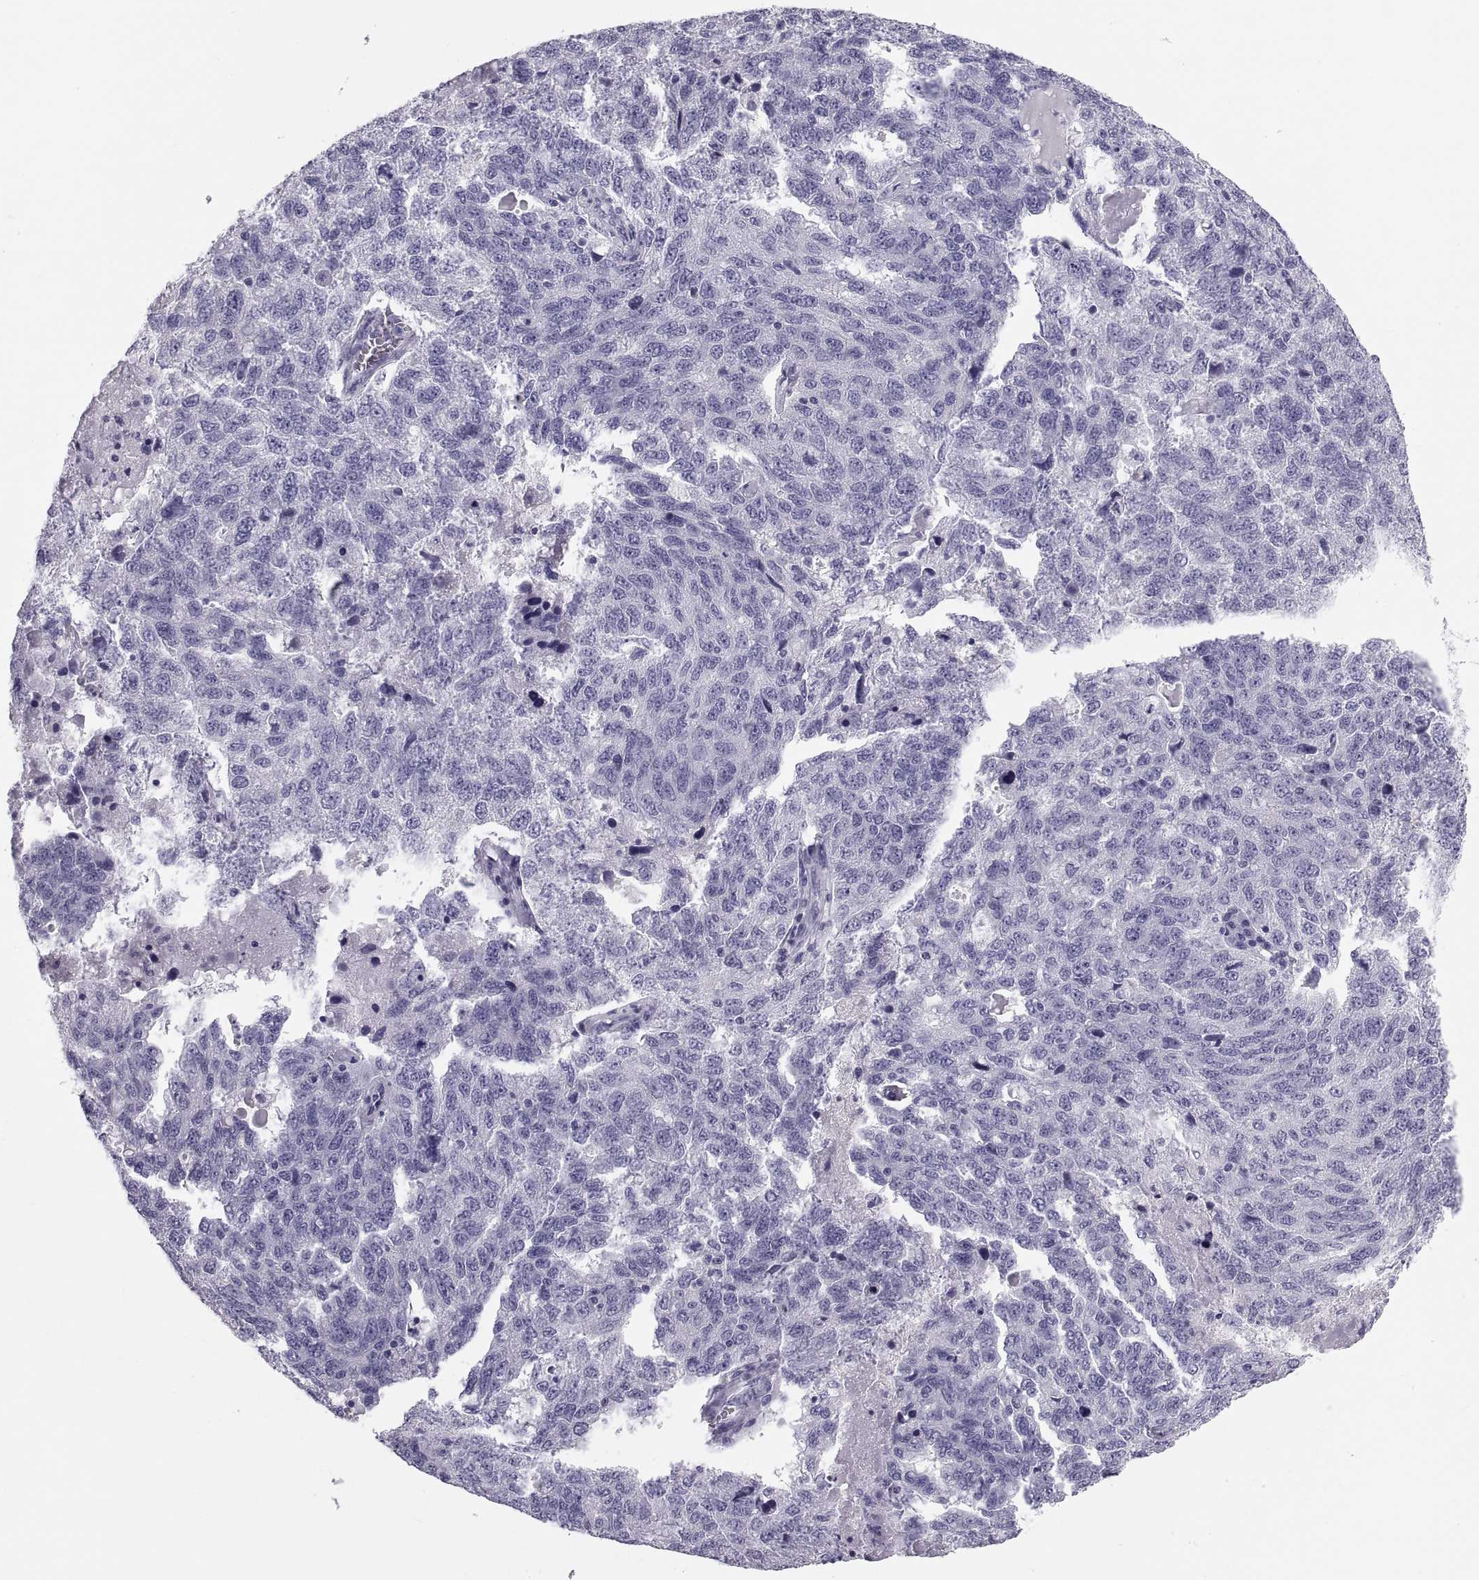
{"staining": {"intensity": "negative", "quantity": "none", "location": "none"}, "tissue": "ovarian cancer", "cell_type": "Tumor cells", "image_type": "cancer", "snomed": [{"axis": "morphology", "description": "Cystadenocarcinoma, serous, NOS"}, {"axis": "topography", "description": "Ovary"}], "caption": "Human serous cystadenocarcinoma (ovarian) stained for a protein using immunohistochemistry demonstrates no expression in tumor cells.", "gene": "DEFB129", "patient": {"sex": "female", "age": 71}}